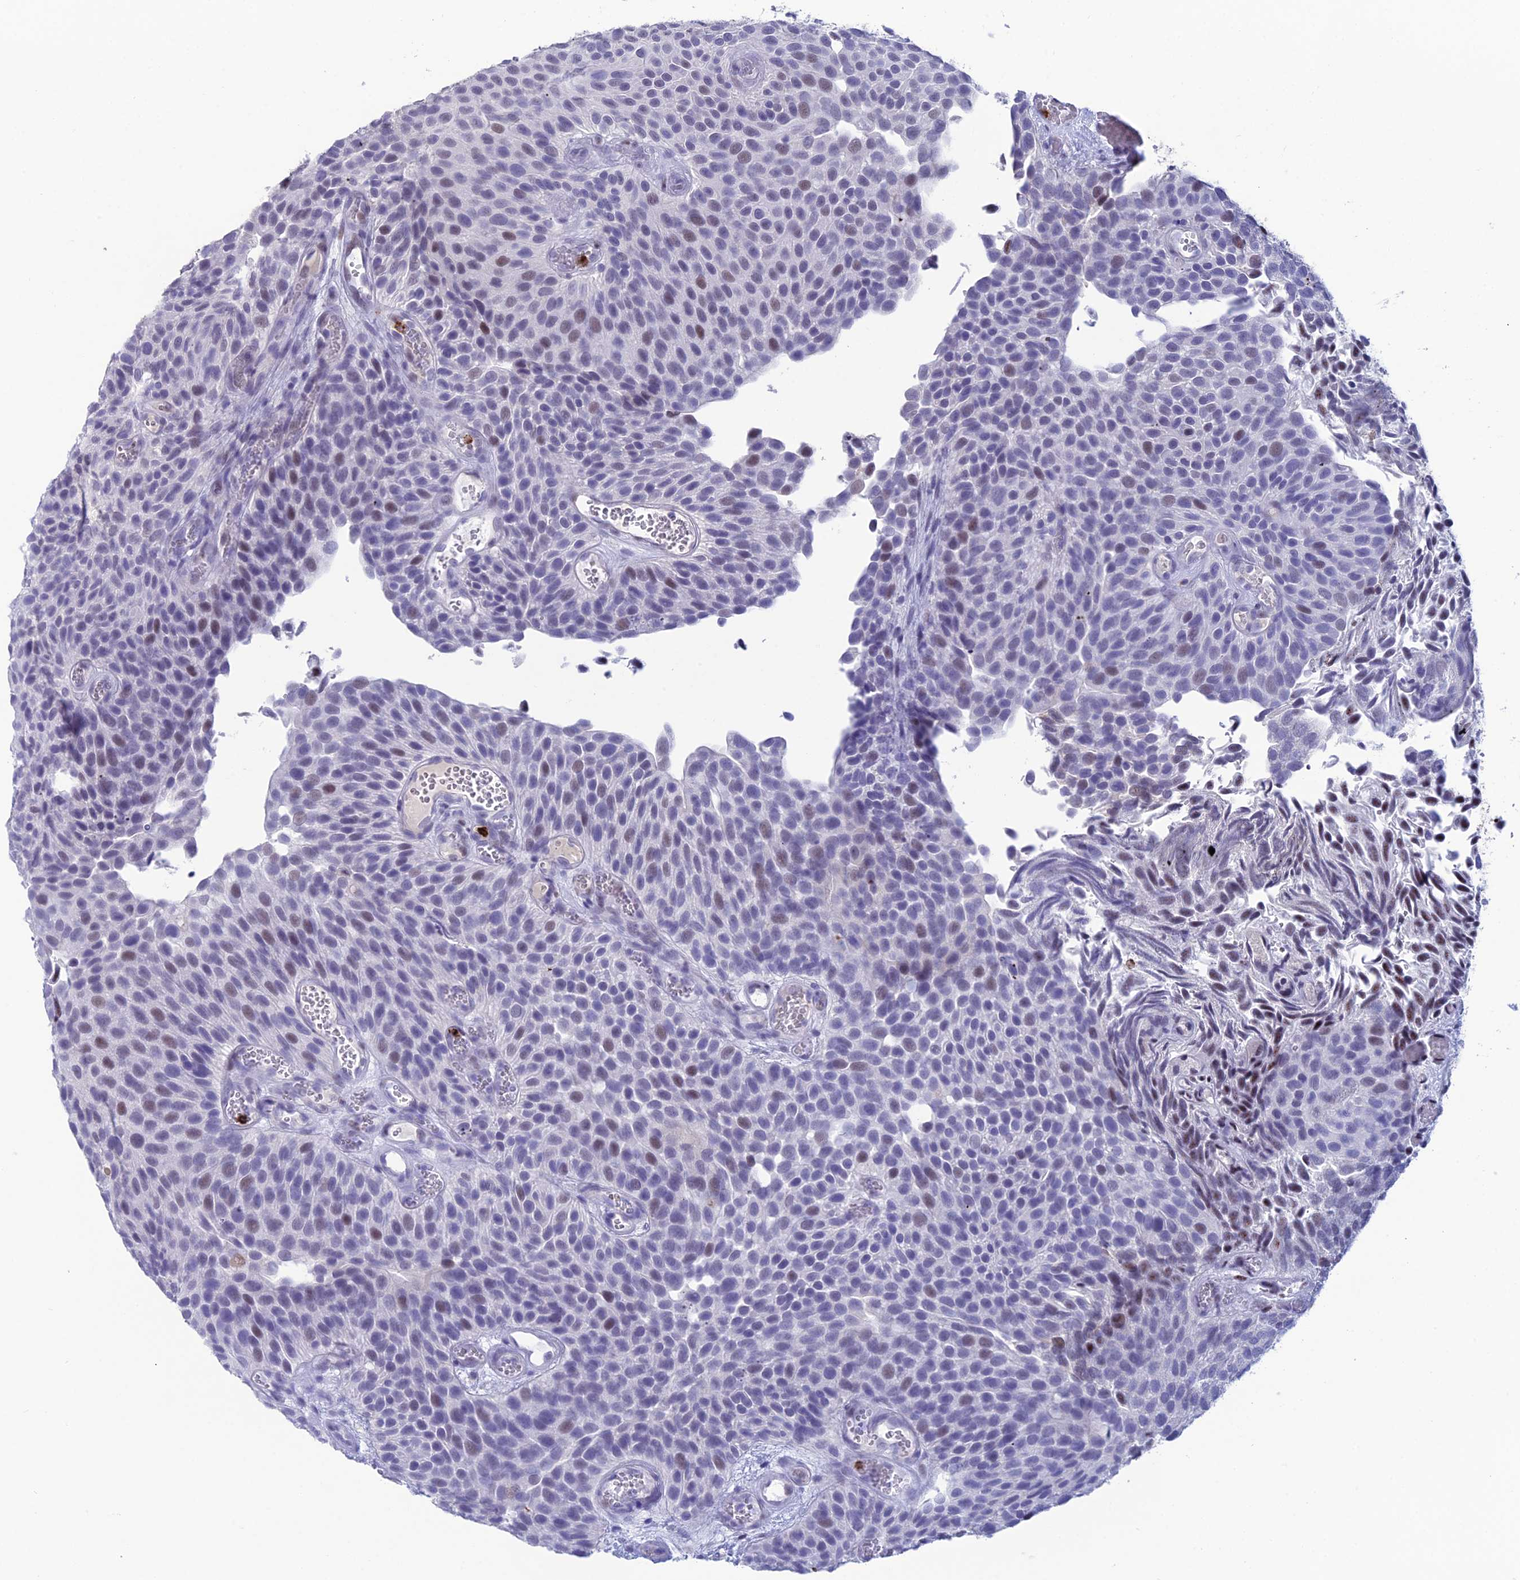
{"staining": {"intensity": "moderate", "quantity": "<25%", "location": "nuclear"}, "tissue": "urothelial cancer", "cell_type": "Tumor cells", "image_type": "cancer", "snomed": [{"axis": "morphology", "description": "Urothelial carcinoma, Low grade"}, {"axis": "topography", "description": "Urinary bladder"}], "caption": "The immunohistochemical stain highlights moderate nuclear expression in tumor cells of low-grade urothelial carcinoma tissue.", "gene": "MFSD2B", "patient": {"sex": "male", "age": 89}}